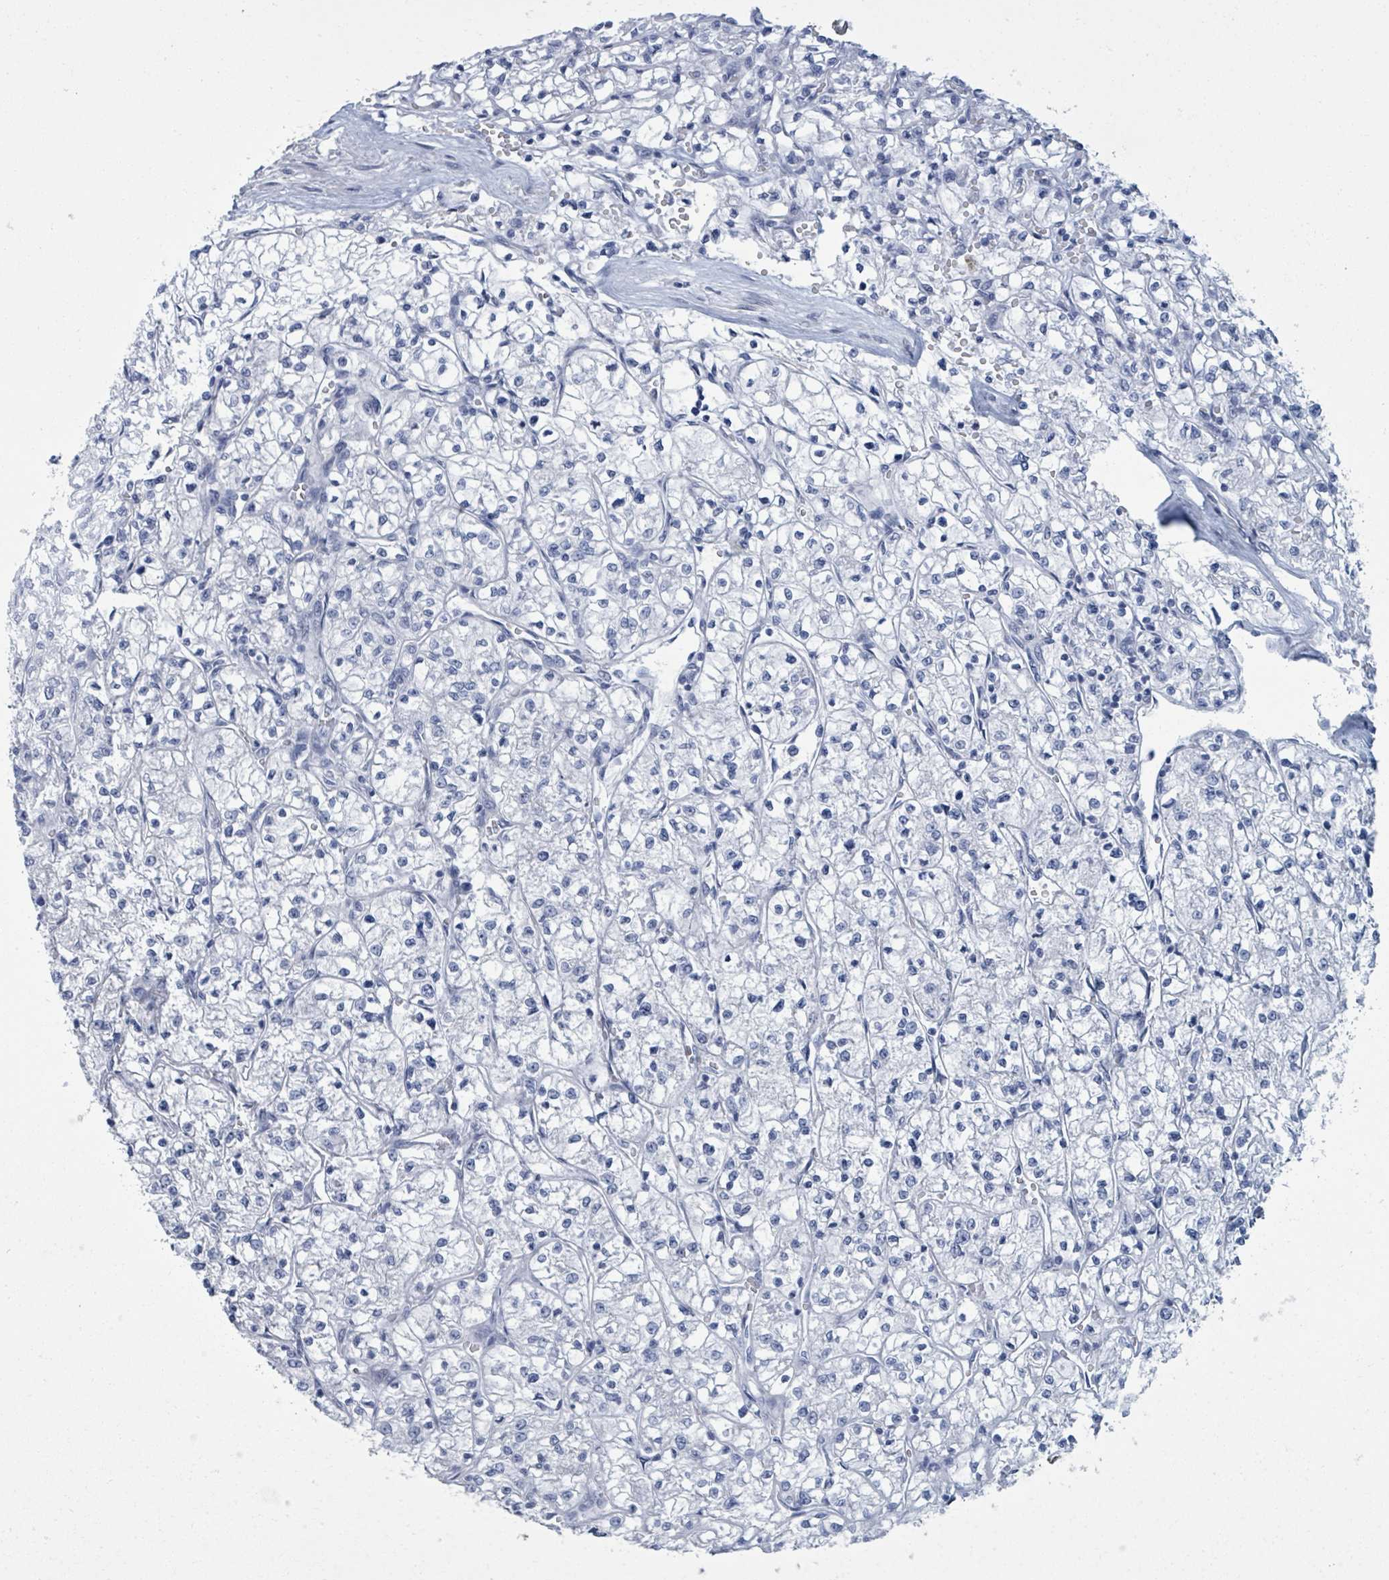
{"staining": {"intensity": "negative", "quantity": "none", "location": "none"}, "tissue": "renal cancer", "cell_type": "Tumor cells", "image_type": "cancer", "snomed": [{"axis": "morphology", "description": "Adenocarcinoma, NOS"}, {"axis": "topography", "description": "Kidney"}], "caption": "Renal cancer stained for a protein using immunohistochemistry (IHC) reveals no positivity tumor cells.", "gene": "CT45A5", "patient": {"sex": "female", "age": 64}}